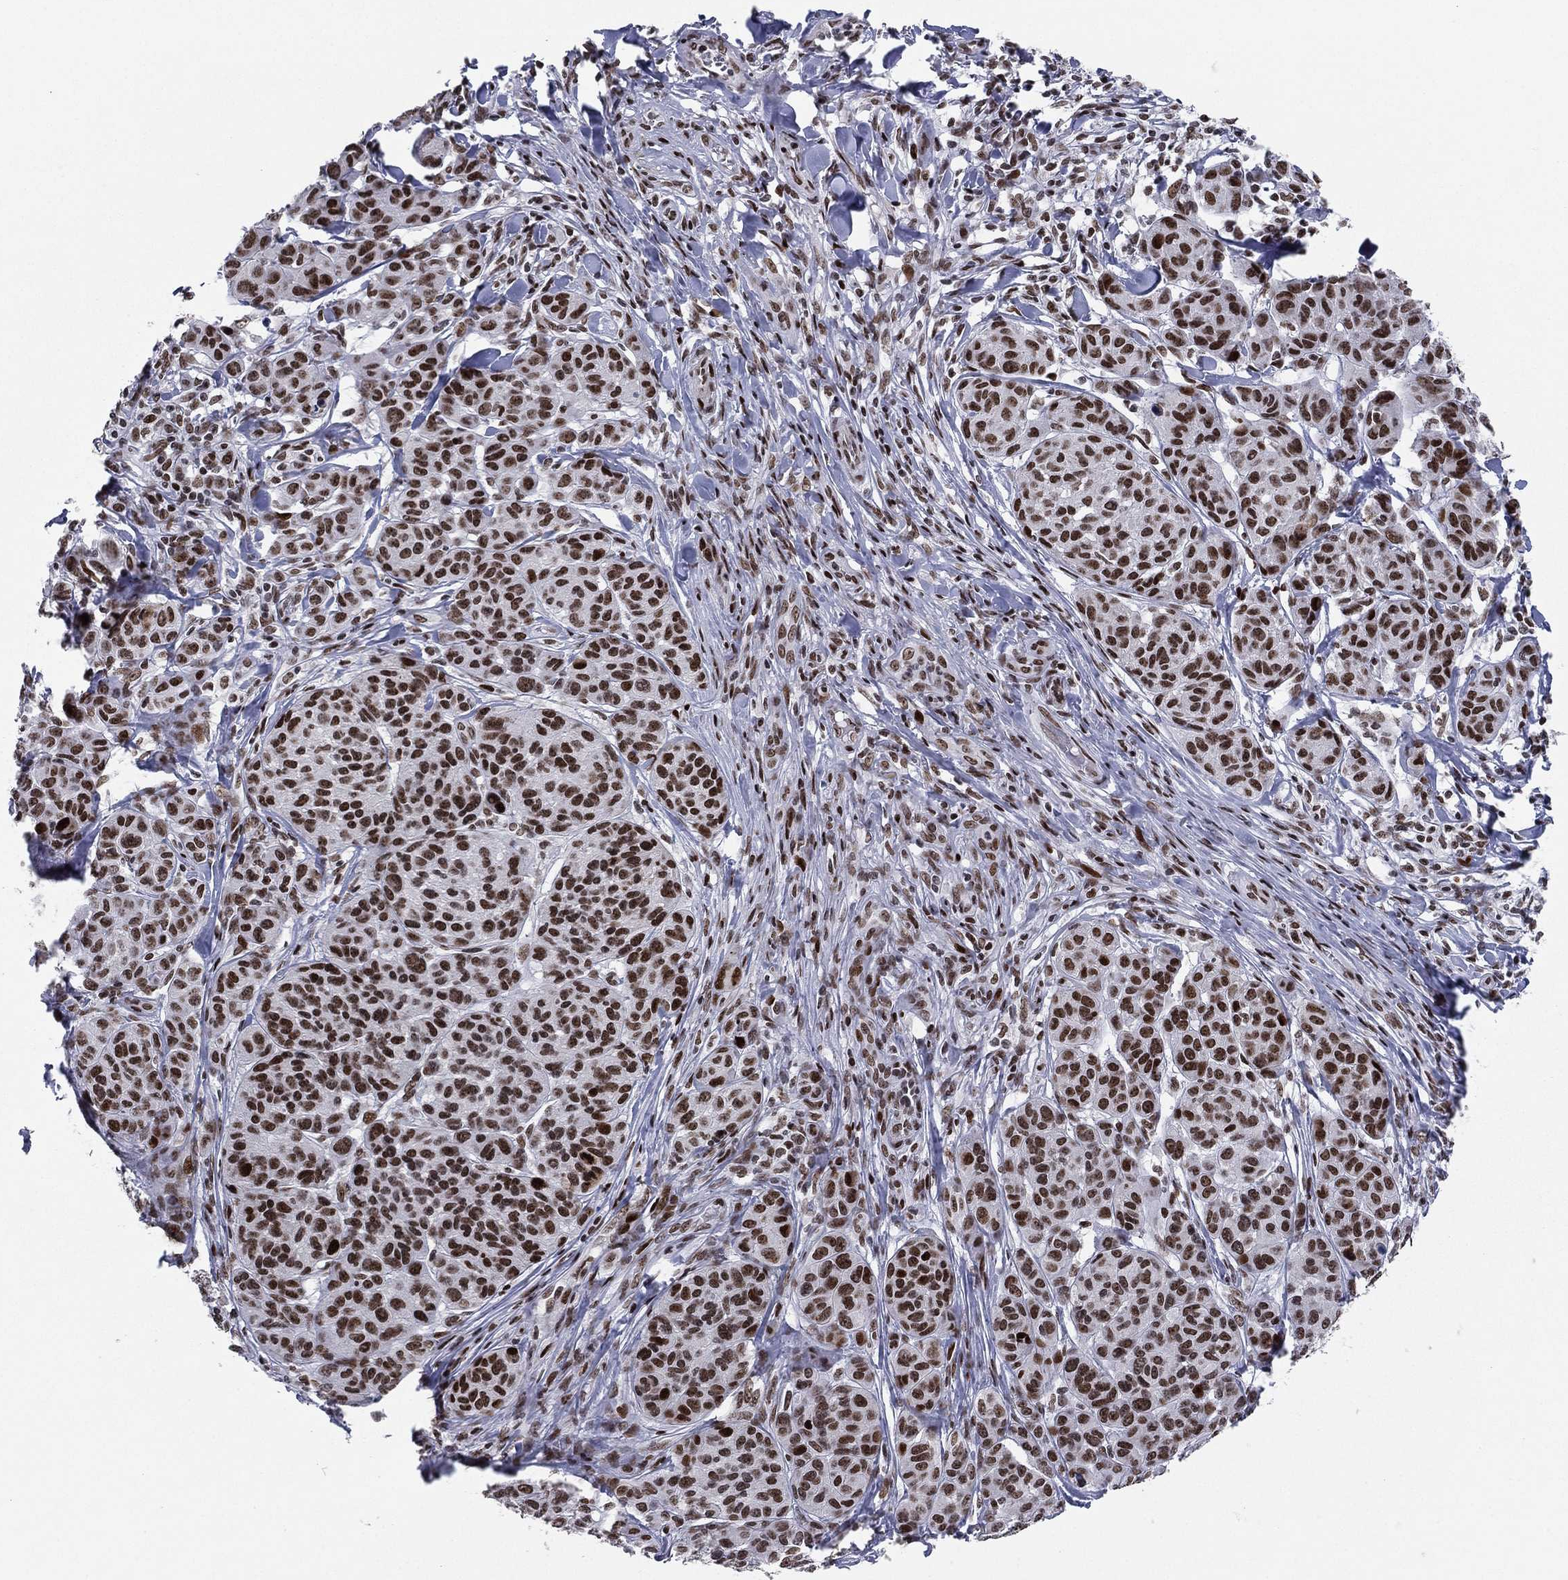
{"staining": {"intensity": "strong", "quantity": ">75%", "location": "nuclear"}, "tissue": "melanoma", "cell_type": "Tumor cells", "image_type": "cancer", "snomed": [{"axis": "morphology", "description": "Malignant melanoma, NOS"}, {"axis": "topography", "description": "Skin"}], "caption": "Strong nuclear staining for a protein is present in approximately >75% of tumor cells of malignant melanoma using IHC.", "gene": "RTF1", "patient": {"sex": "male", "age": 79}}